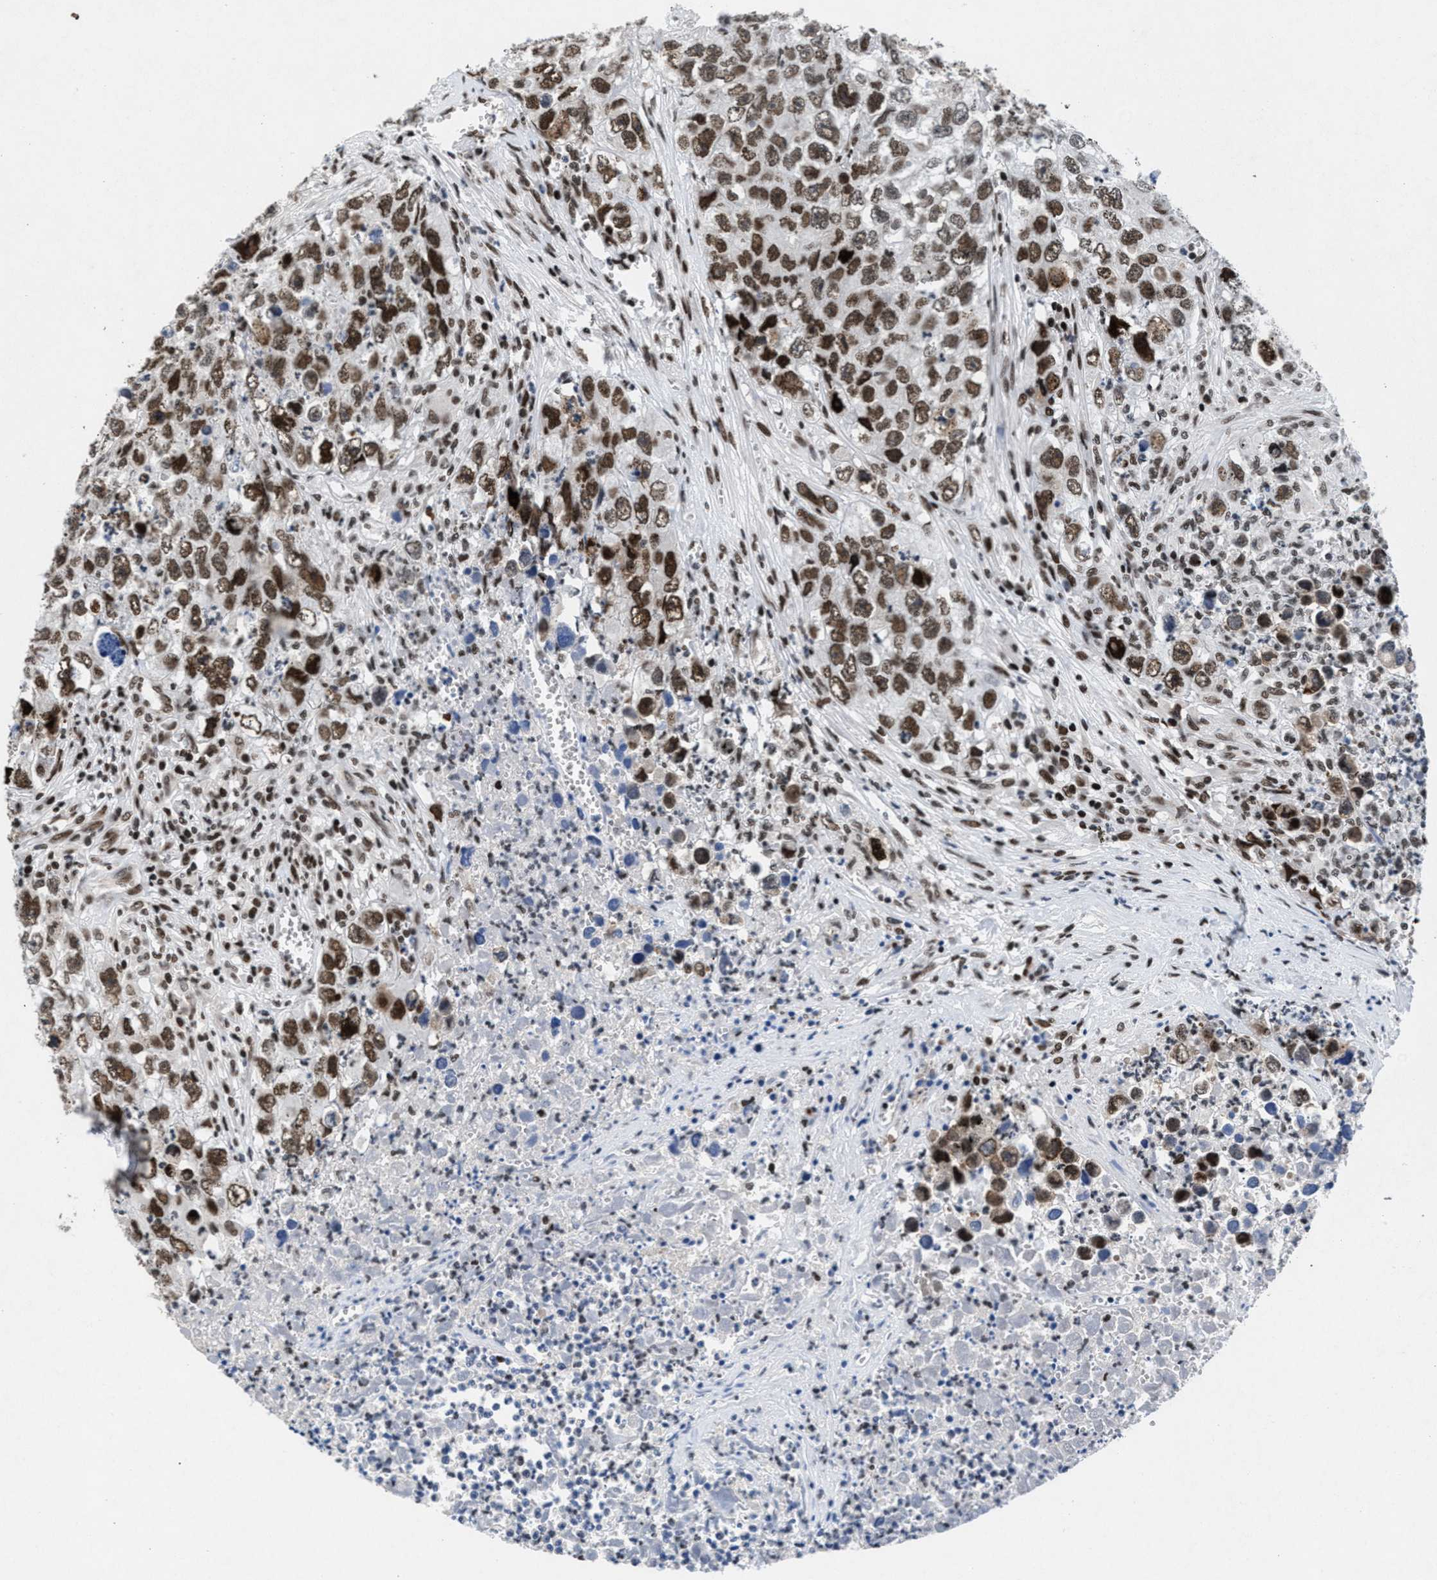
{"staining": {"intensity": "moderate", "quantity": ">75%", "location": "nuclear"}, "tissue": "testis cancer", "cell_type": "Tumor cells", "image_type": "cancer", "snomed": [{"axis": "morphology", "description": "Seminoma, NOS"}, {"axis": "morphology", "description": "Carcinoma, Embryonal, NOS"}, {"axis": "topography", "description": "Testis"}], "caption": "Testis cancer tissue shows moderate nuclear expression in approximately >75% of tumor cells Nuclei are stained in blue.", "gene": "WDR81", "patient": {"sex": "male", "age": 43}}